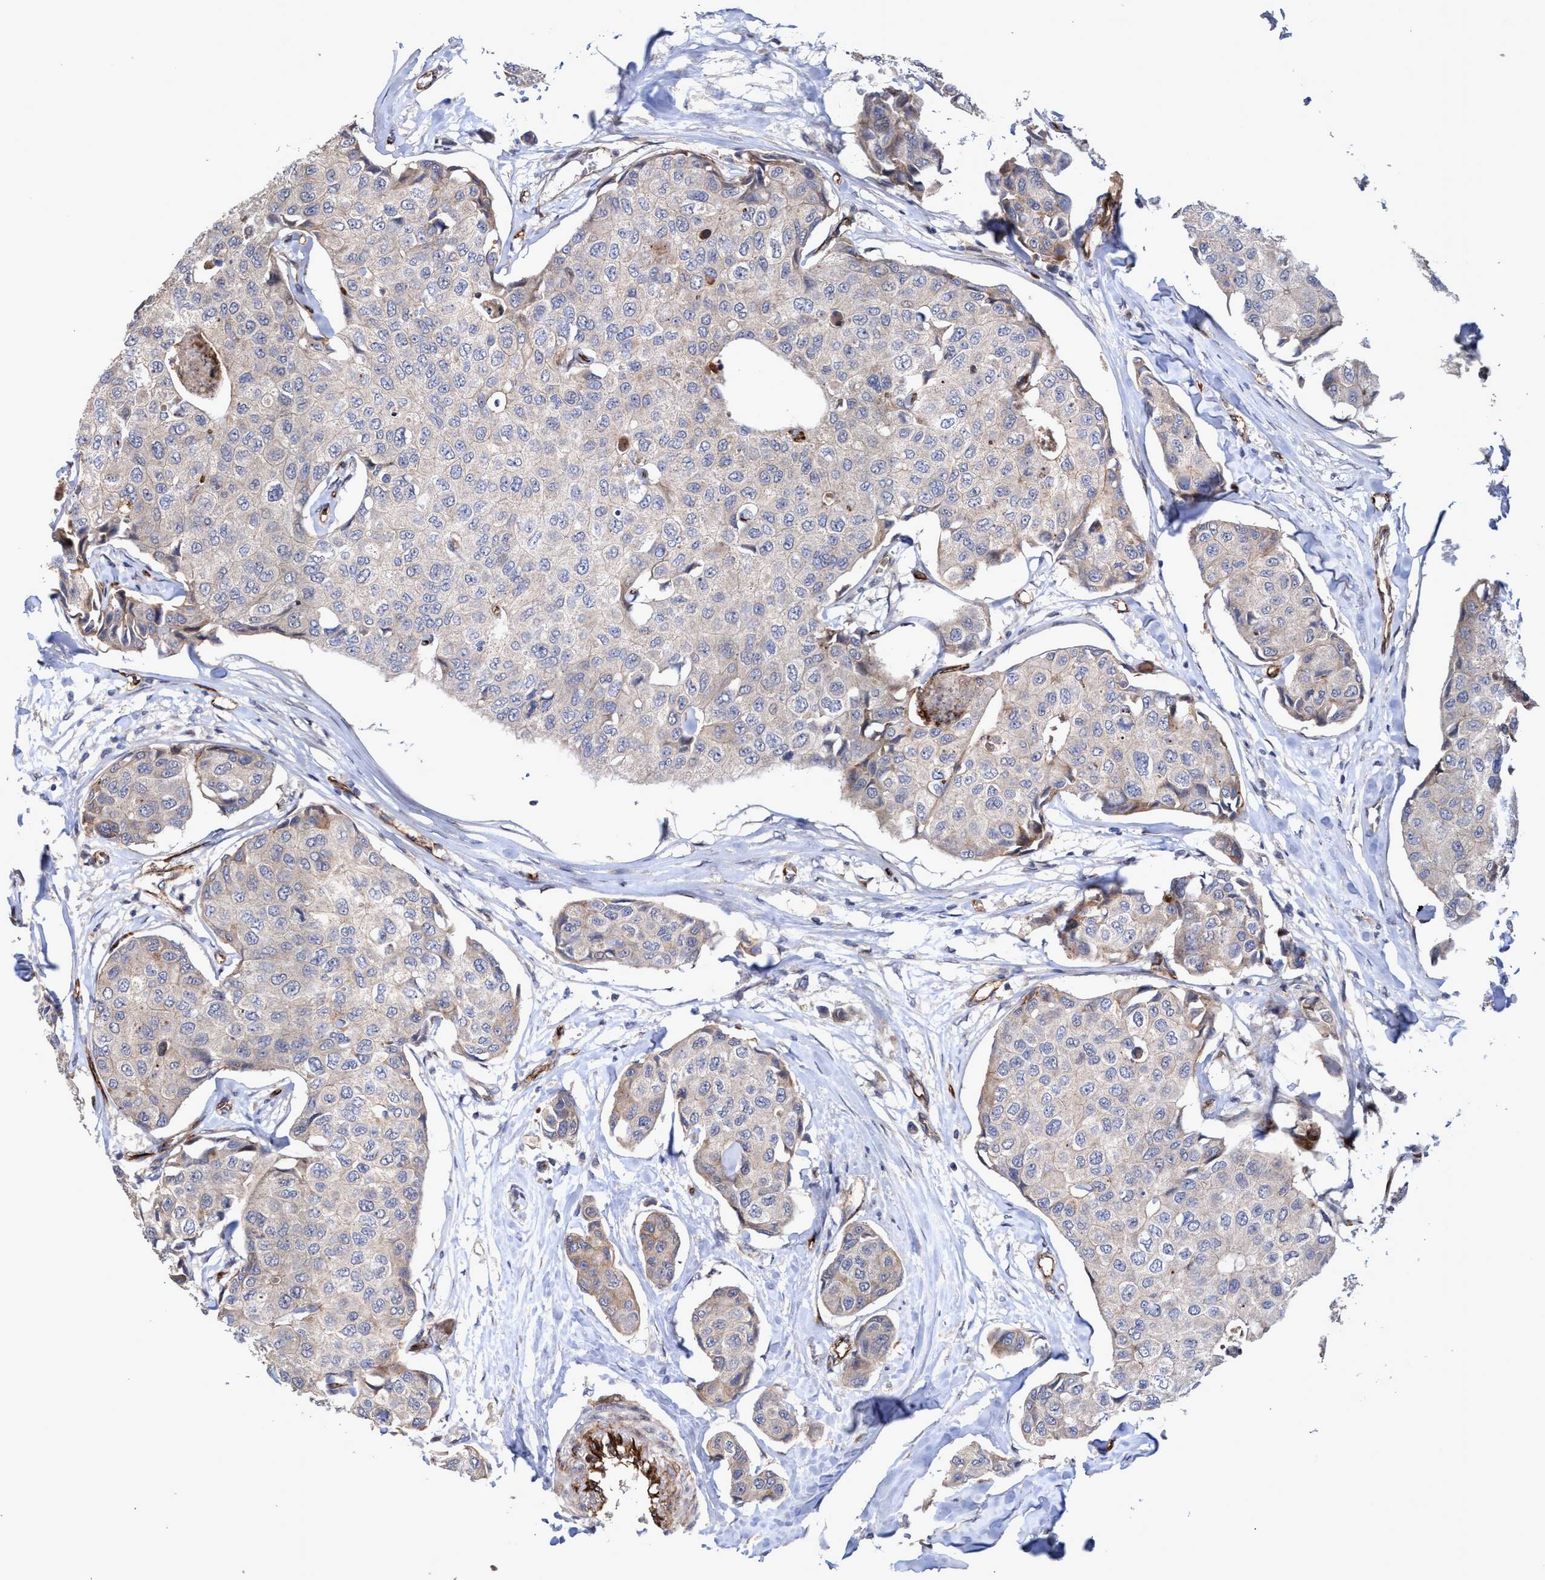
{"staining": {"intensity": "weak", "quantity": "<25%", "location": "cytoplasmic/membranous"}, "tissue": "breast cancer", "cell_type": "Tumor cells", "image_type": "cancer", "snomed": [{"axis": "morphology", "description": "Duct carcinoma"}, {"axis": "topography", "description": "Breast"}], "caption": "The micrograph reveals no significant staining in tumor cells of breast infiltrating ductal carcinoma.", "gene": "ZNF750", "patient": {"sex": "female", "age": 80}}